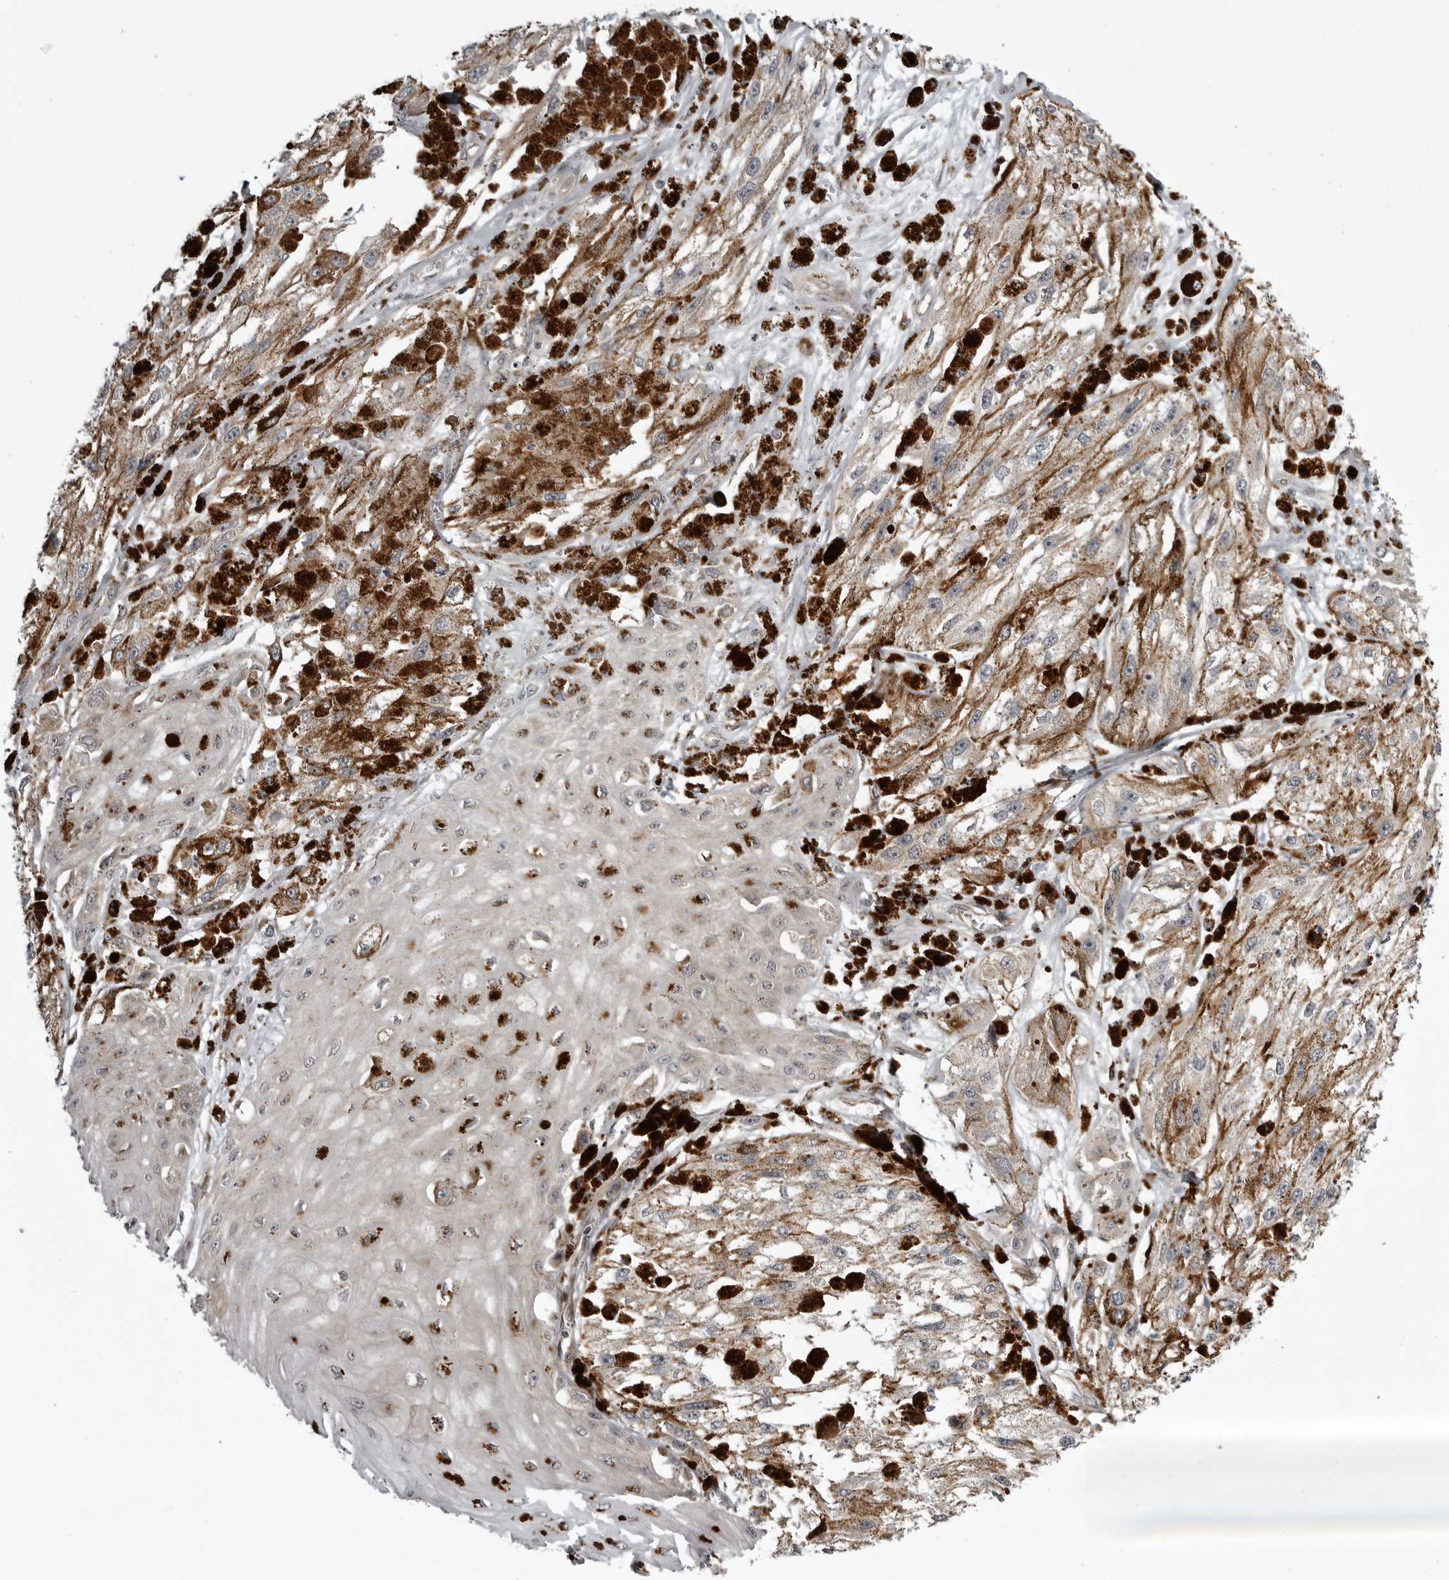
{"staining": {"intensity": "negative", "quantity": "none", "location": "none"}, "tissue": "melanoma", "cell_type": "Tumor cells", "image_type": "cancer", "snomed": [{"axis": "morphology", "description": "Malignant melanoma, NOS"}, {"axis": "topography", "description": "Skin"}], "caption": "The image displays no staining of tumor cells in malignant melanoma.", "gene": "SNX16", "patient": {"sex": "male", "age": 88}}